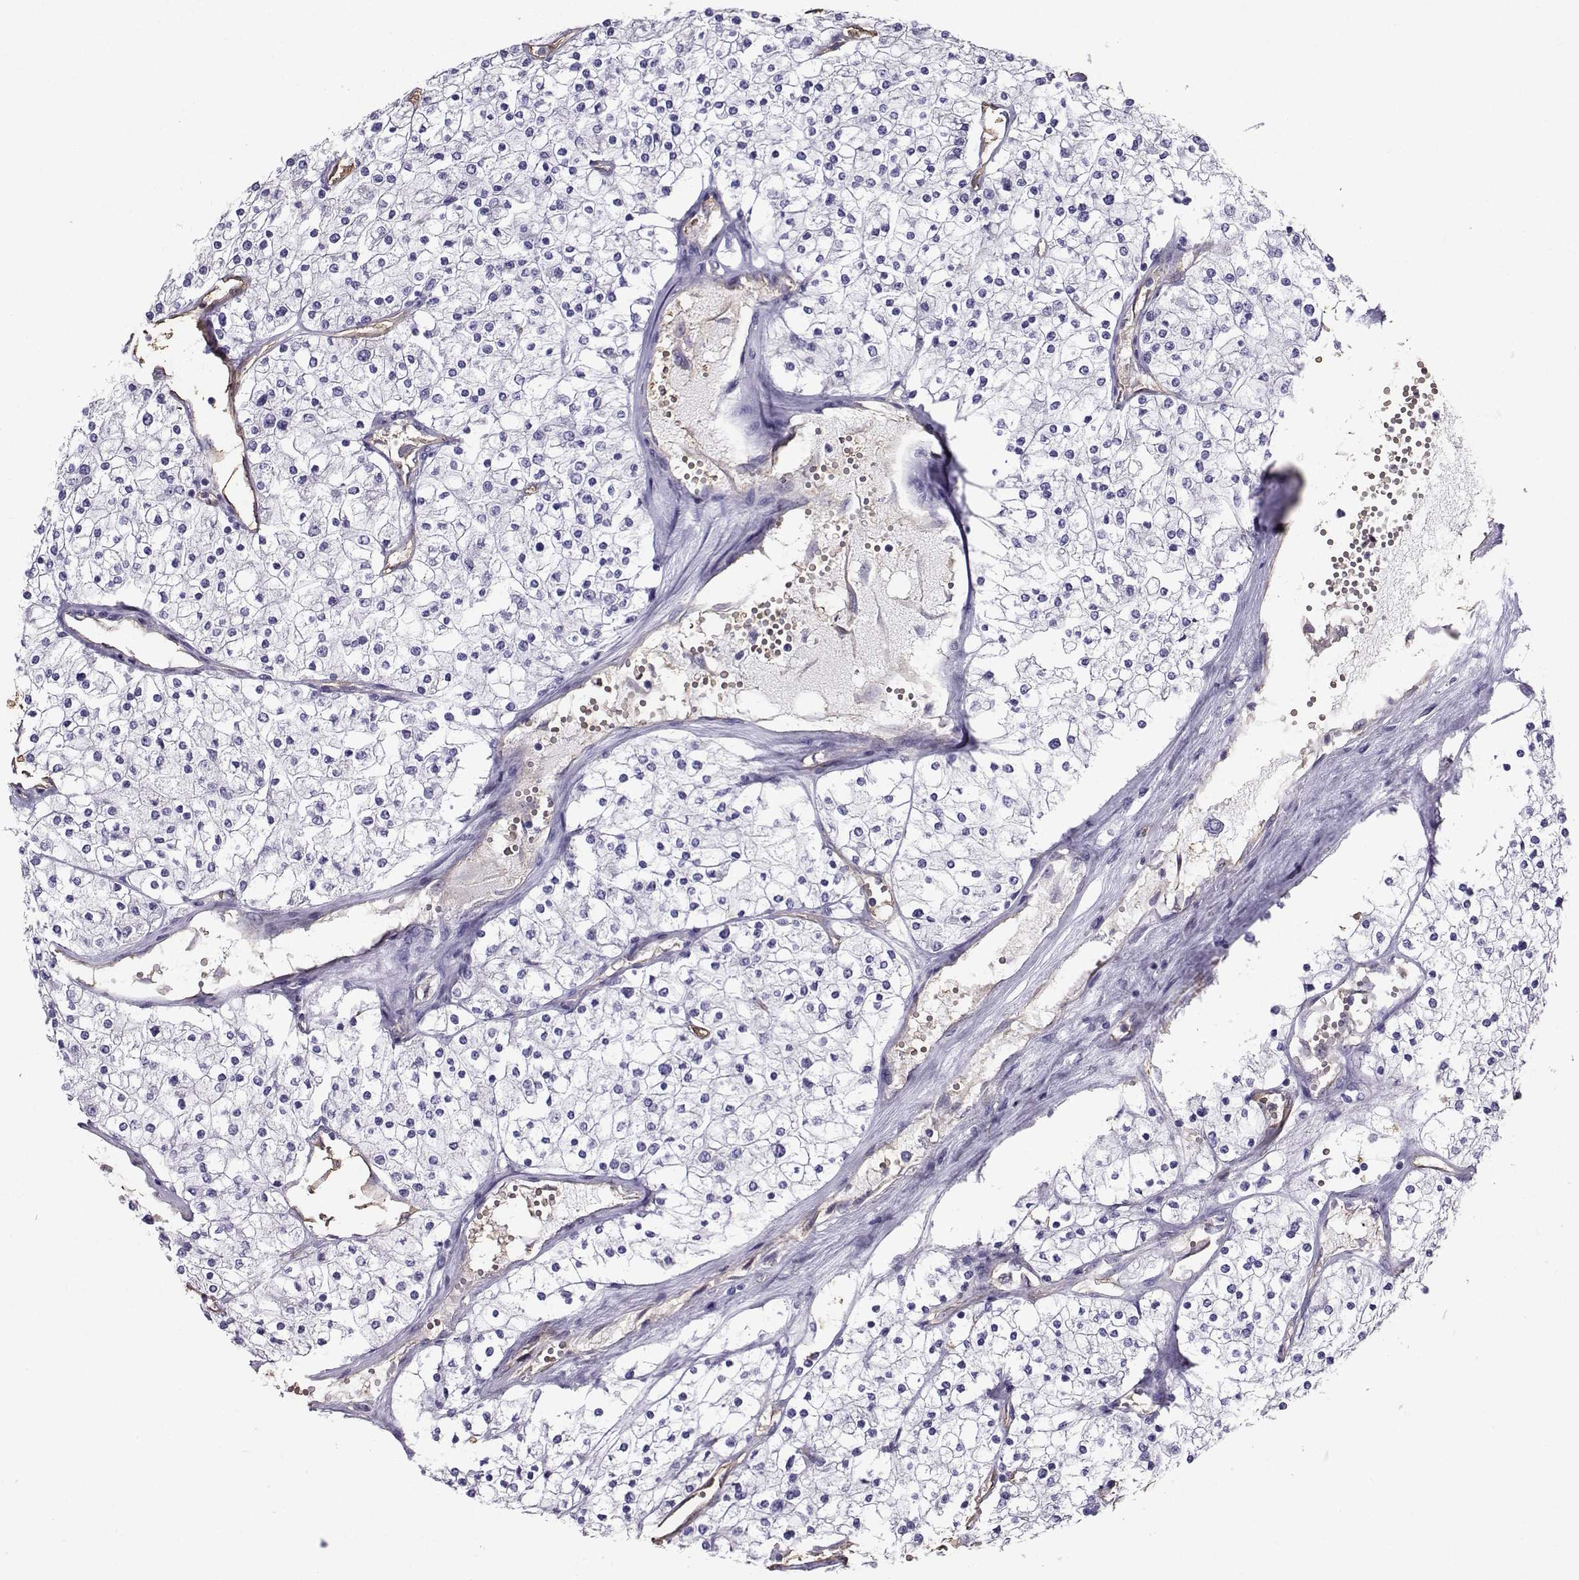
{"staining": {"intensity": "negative", "quantity": "none", "location": "none"}, "tissue": "renal cancer", "cell_type": "Tumor cells", "image_type": "cancer", "snomed": [{"axis": "morphology", "description": "Adenocarcinoma, NOS"}, {"axis": "topography", "description": "Kidney"}], "caption": "Immunohistochemistry image of human renal adenocarcinoma stained for a protein (brown), which displays no expression in tumor cells.", "gene": "CLUL1", "patient": {"sex": "male", "age": 80}}